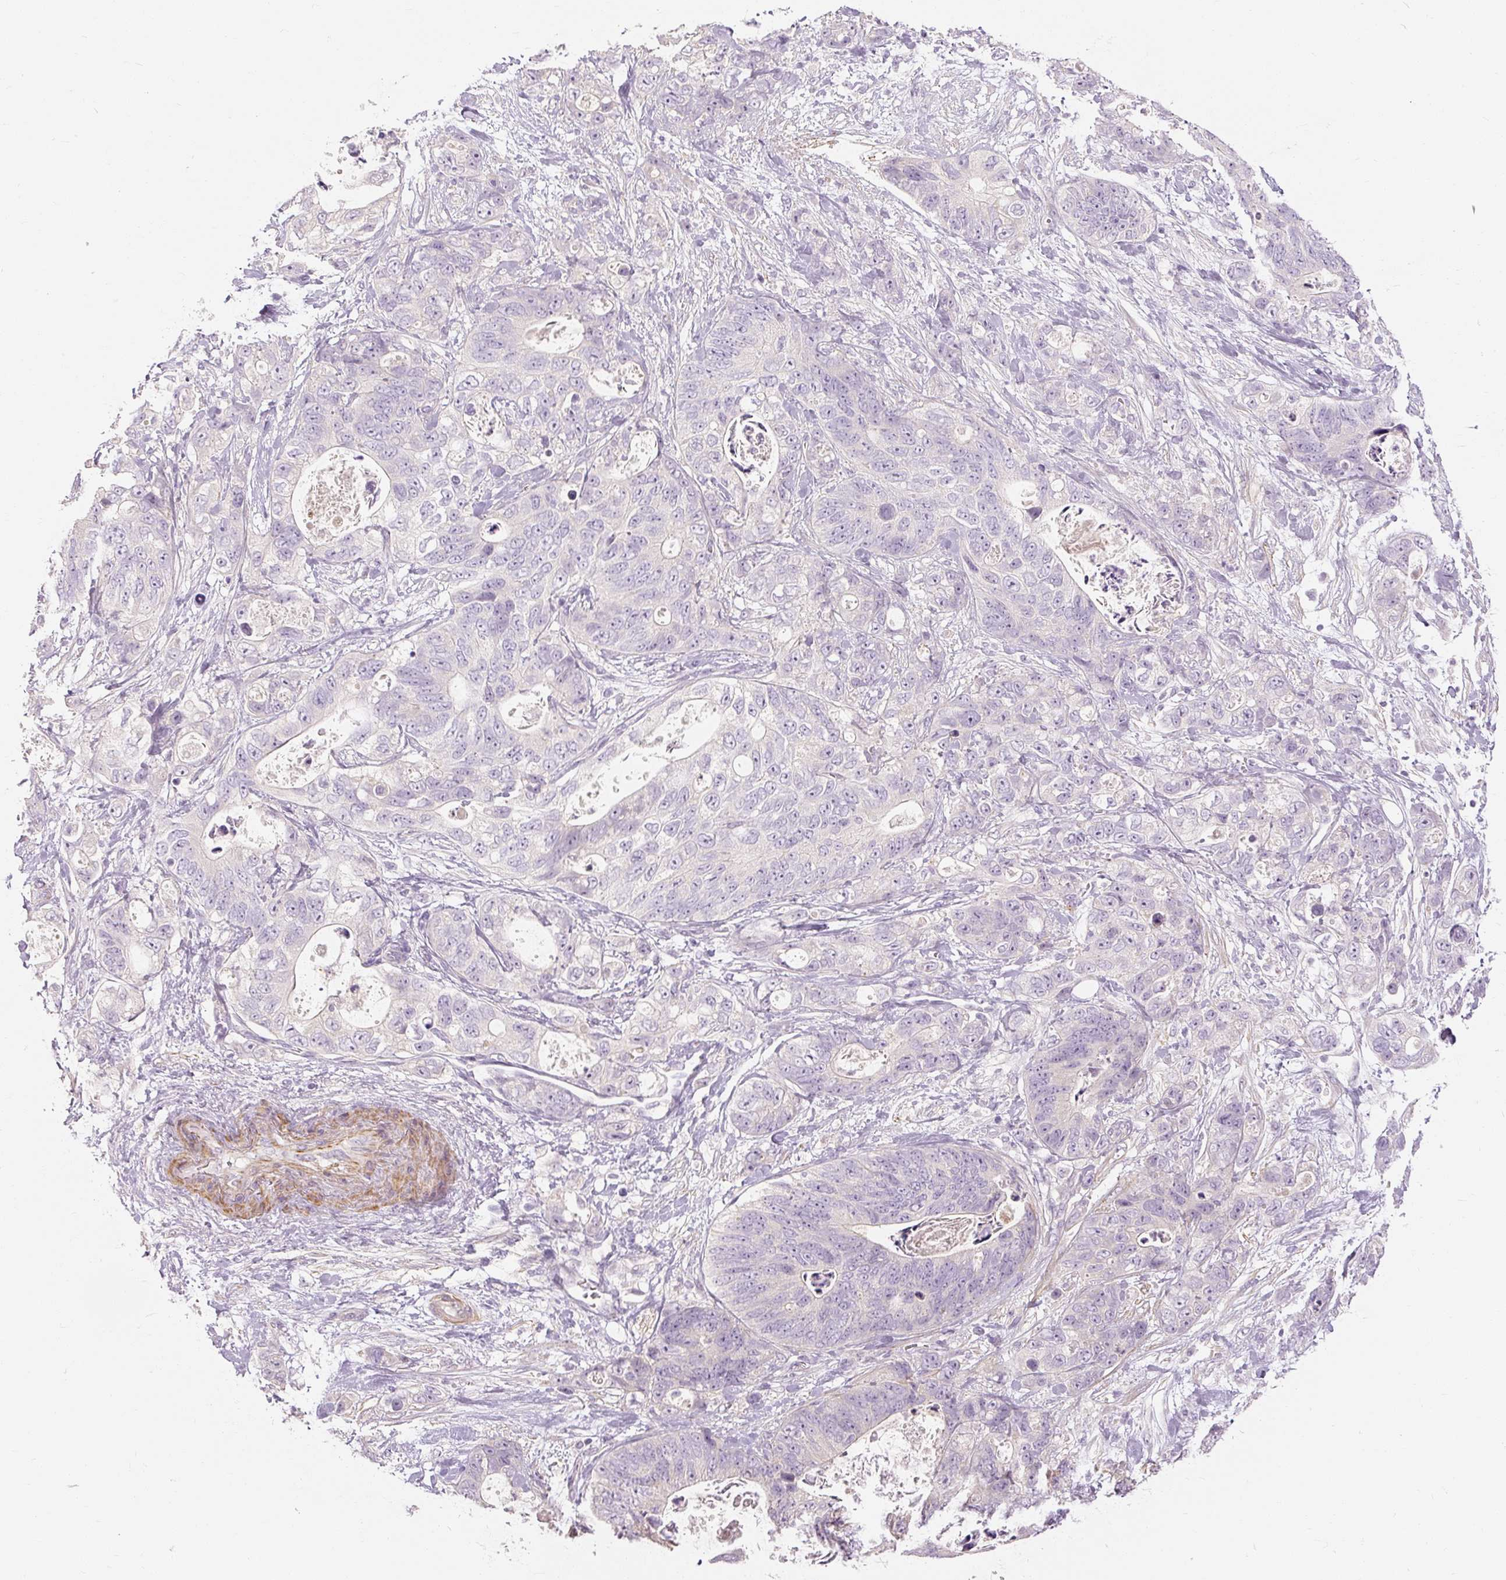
{"staining": {"intensity": "negative", "quantity": "none", "location": "none"}, "tissue": "stomach cancer", "cell_type": "Tumor cells", "image_type": "cancer", "snomed": [{"axis": "morphology", "description": "Normal tissue, NOS"}, {"axis": "morphology", "description": "Adenocarcinoma, NOS"}, {"axis": "topography", "description": "Stomach"}], "caption": "Tumor cells show no significant protein positivity in stomach cancer. (Brightfield microscopy of DAB (3,3'-diaminobenzidine) immunohistochemistry at high magnification).", "gene": "CAPN3", "patient": {"sex": "female", "age": 89}}